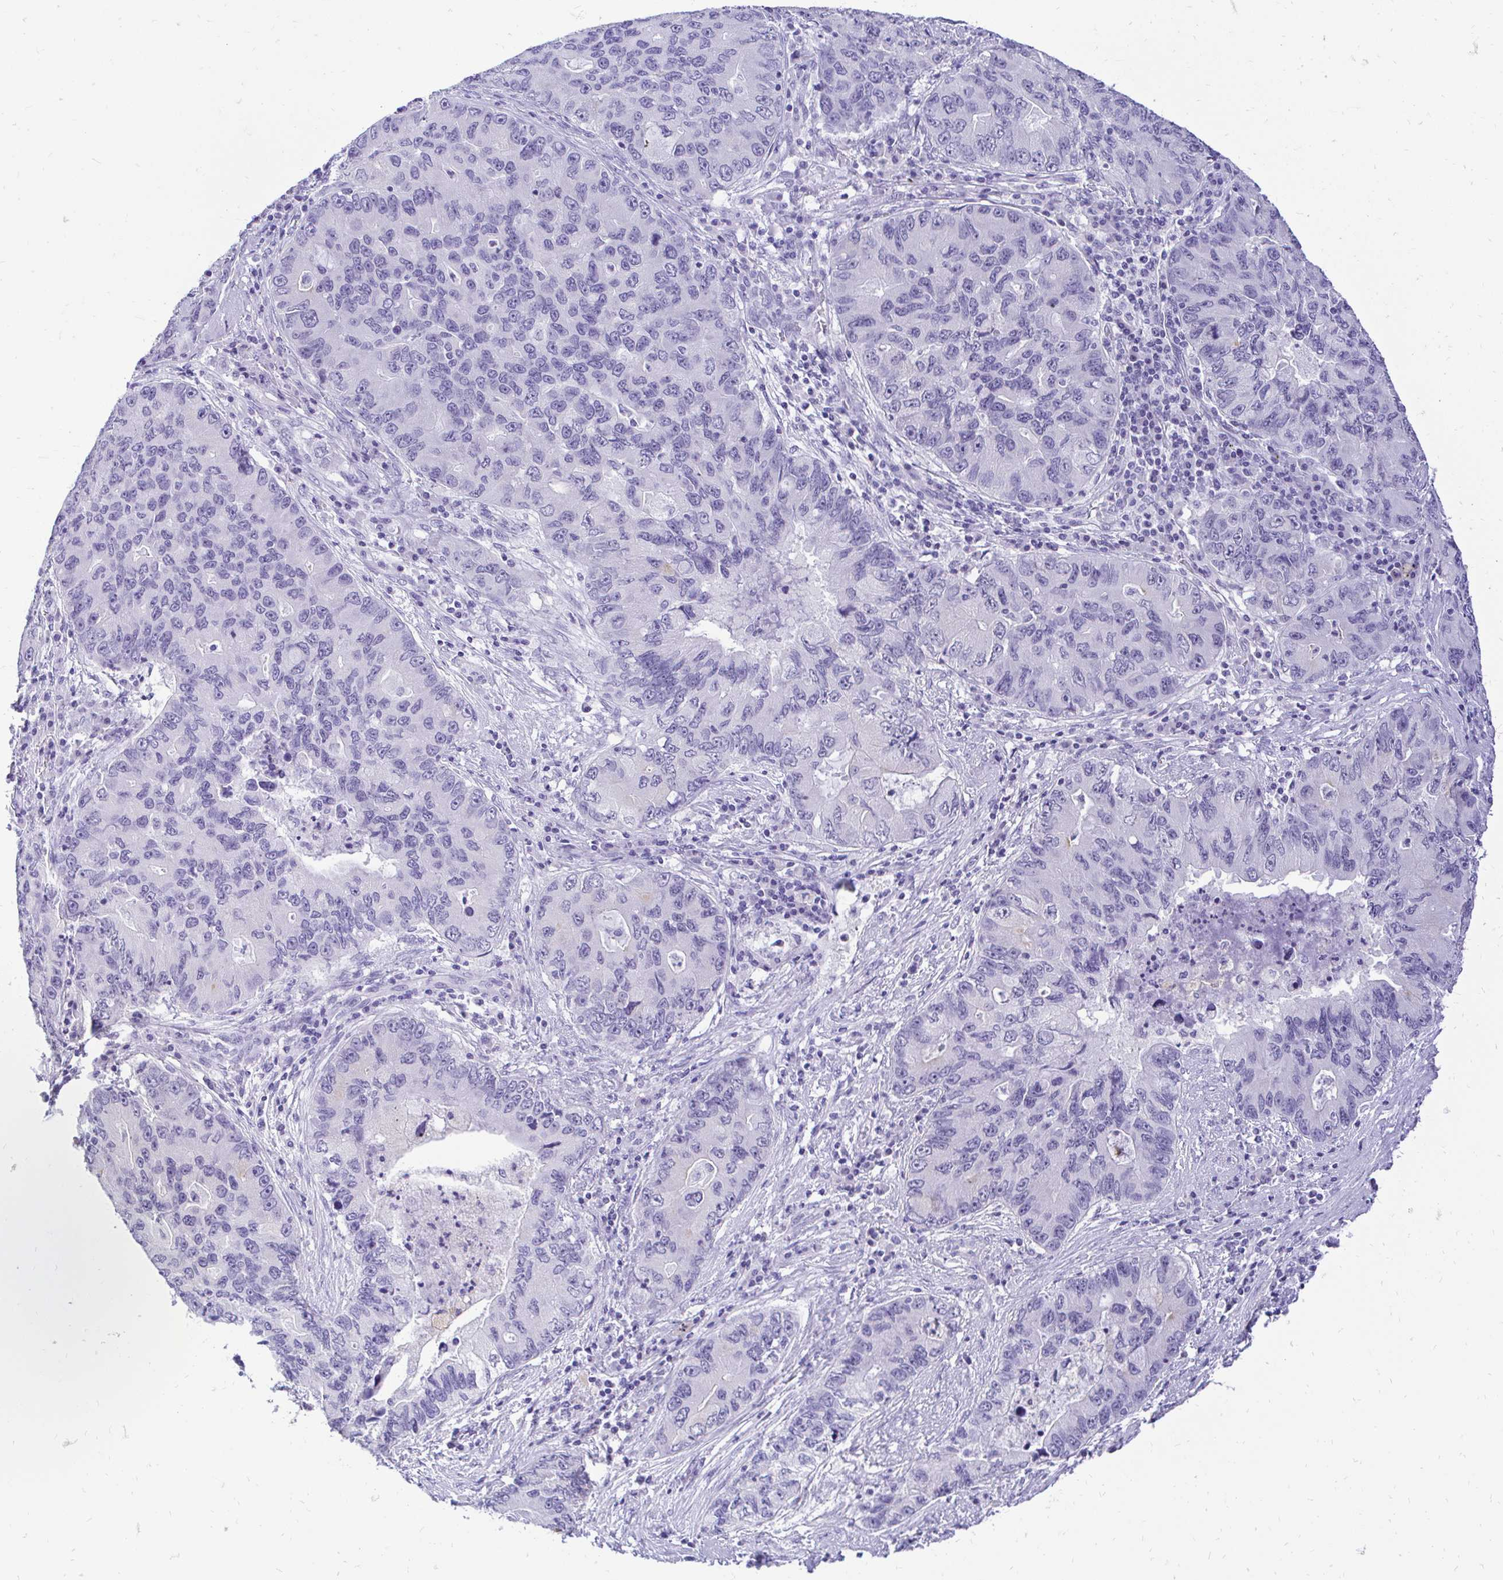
{"staining": {"intensity": "negative", "quantity": "none", "location": "none"}, "tissue": "lung cancer", "cell_type": "Tumor cells", "image_type": "cancer", "snomed": [{"axis": "morphology", "description": "Adenocarcinoma, NOS"}, {"axis": "morphology", "description": "Adenocarcinoma, metastatic, NOS"}, {"axis": "topography", "description": "Lymph node"}, {"axis": "topography", "description": "Lung"}], "caption": "Immunohistochemistry of human lung cancer (adenocarcinoma) shows no staining in tumor cells. (DAB immunohistochemistry, high magnification).", "gene": "FATE1", "patient": {"sex": "female", "age": 54}}